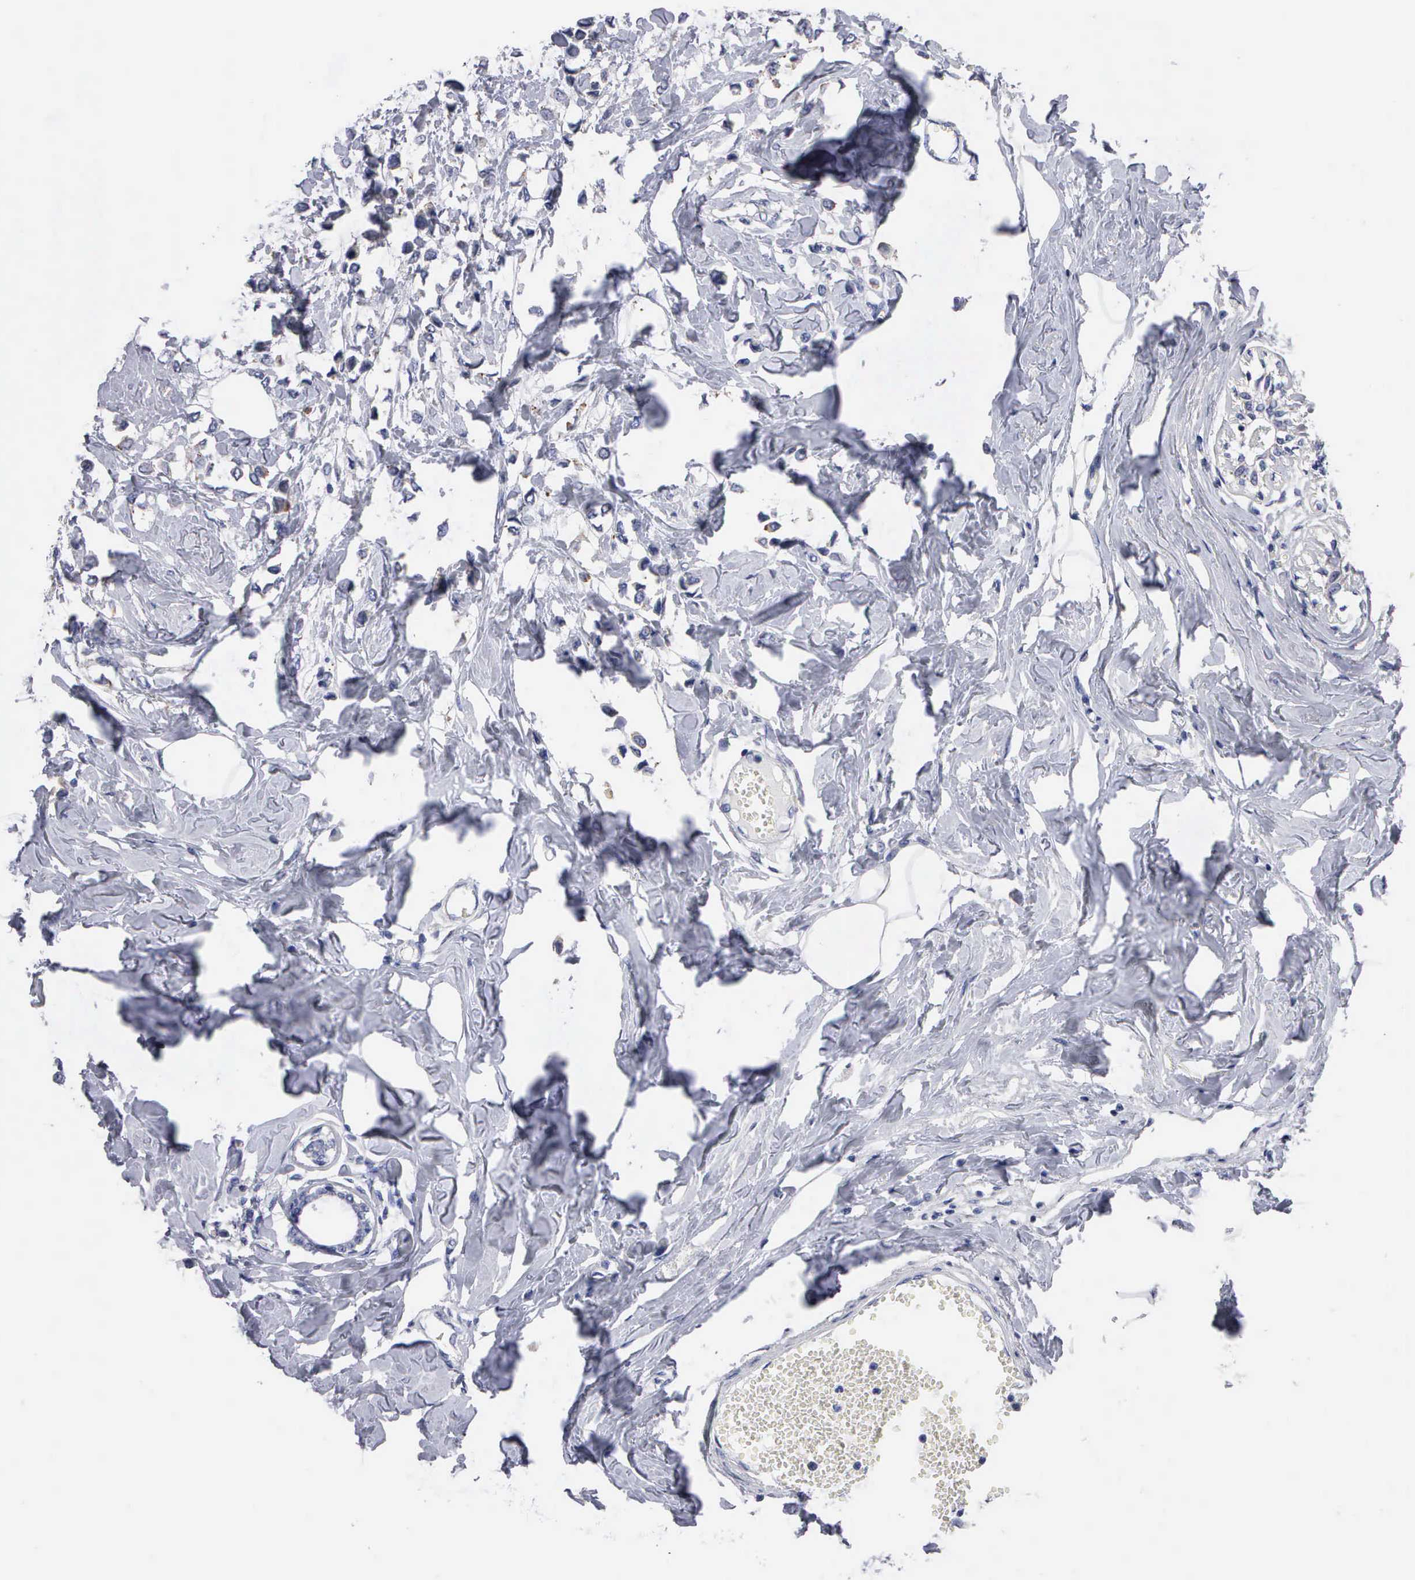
{"staining": {"intensity": "negative", "quantity": "none", "location": "none"}, "tissue": "breast cancer", "cell_type": "Tumor cells", "image_type": "cancer", "snomed": [{"axis": "morphology", "description": "Lobular carcinoma"}, {"axis": "topography", "description": "Breast"}], "caption": "A high-resolution photomicrograph shows IHC staining of breast cancer, which shows no significant expression in tumor cells.", "gene": "TXLNG", "patient": {"sex": "female", "age": 51}}